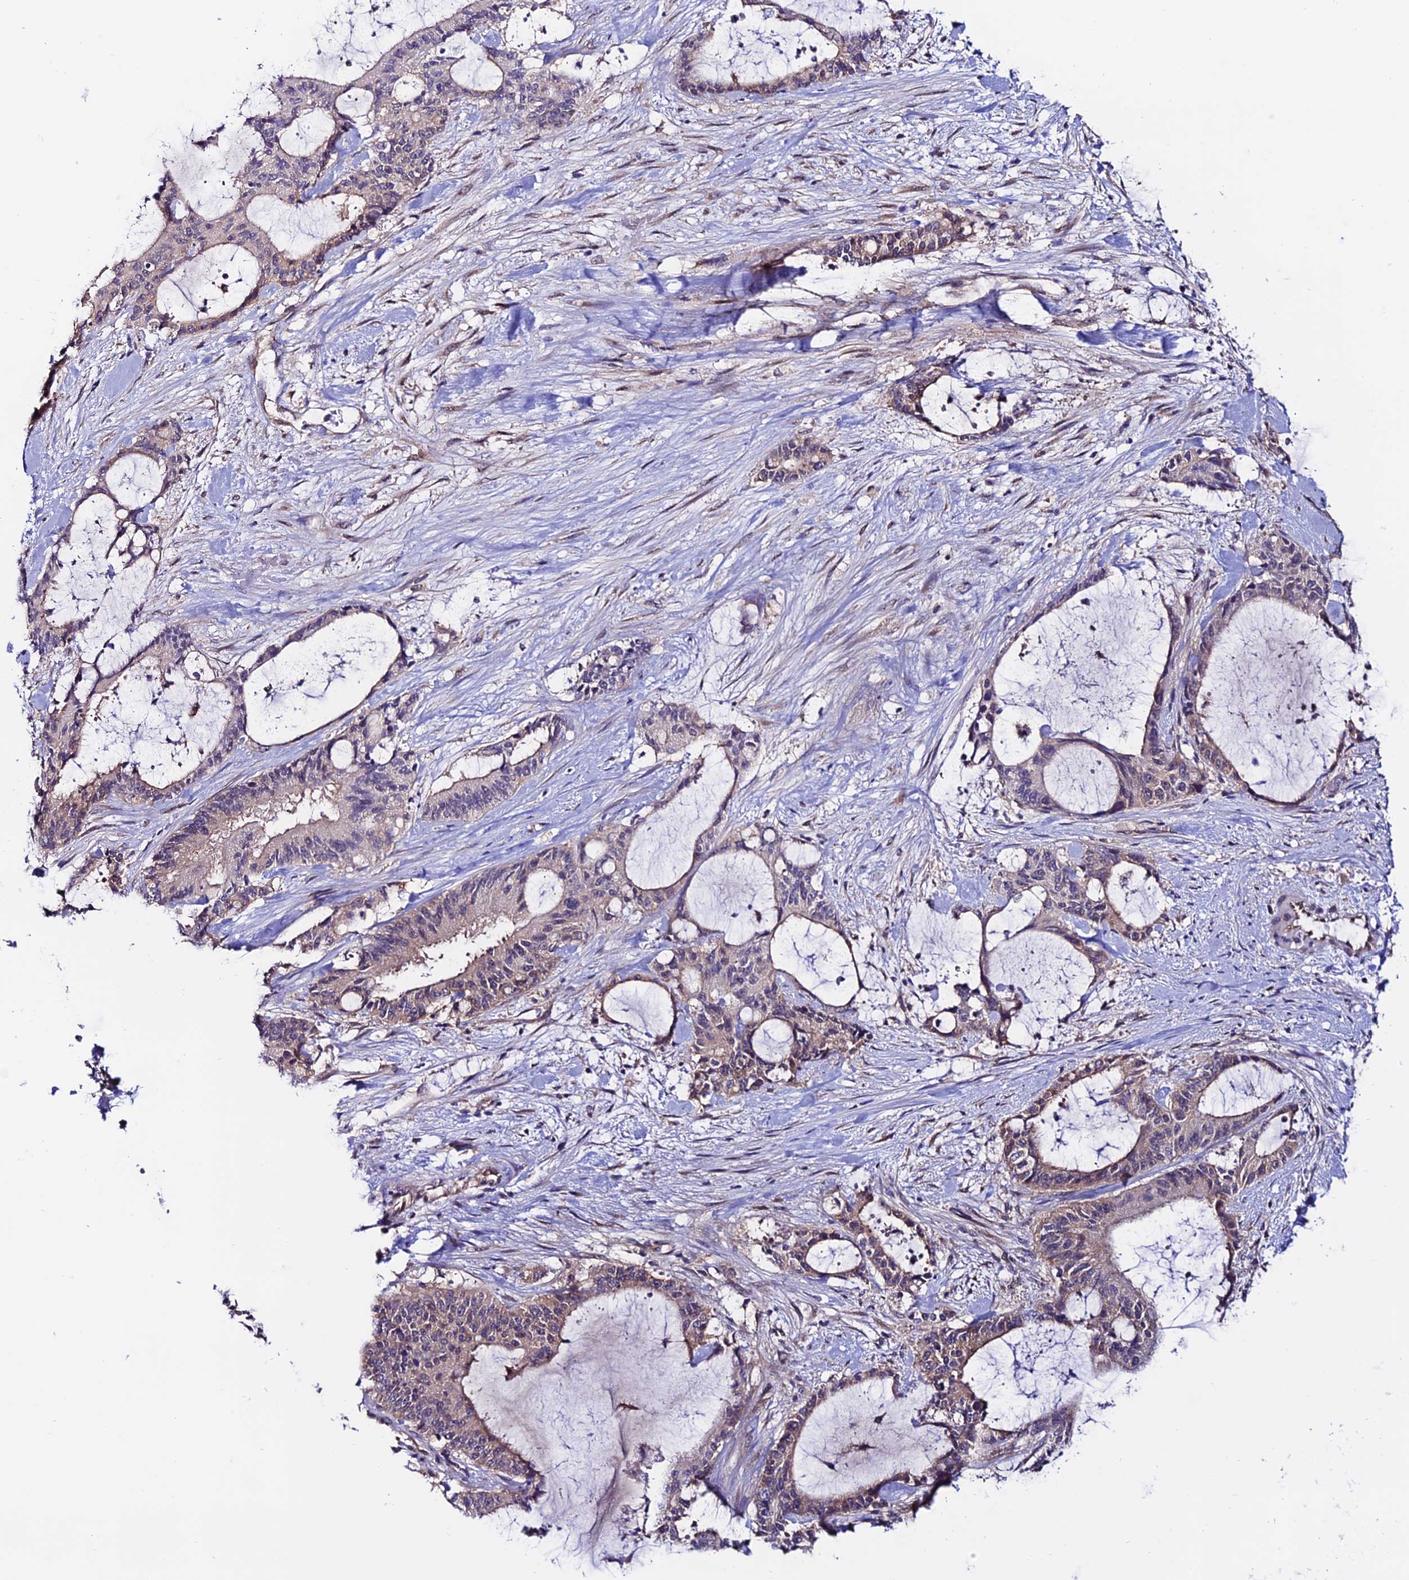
{"staining": {"intensity": "weak", "quantity": "25%-75%", "location": "cytoplasmic/membranous"}, "tissue": "liver cancer", "cell_type": "Tumor cells", "image_type": "cancer", "snomed": [{"axis": "morphology", "description": "Normal tissue, NOS"}, {"axis": "morphology", "description": "Cholangiocarcinoma"}, {"axis": "topography", "description": "Liver"}, {"axis": "topography", "description": "Peripheral nerve tissue"}], "caption": "This image displays liver cancer stained with immunohistochemistry (IHC) to label a protein in brown. The cytoplasmic/membranous of tumor cells show weak positivity for the protein. Nuclei are counter-stained blue.", "gene": "FZD8", "patient": {"sex": "female", "age": 73}}